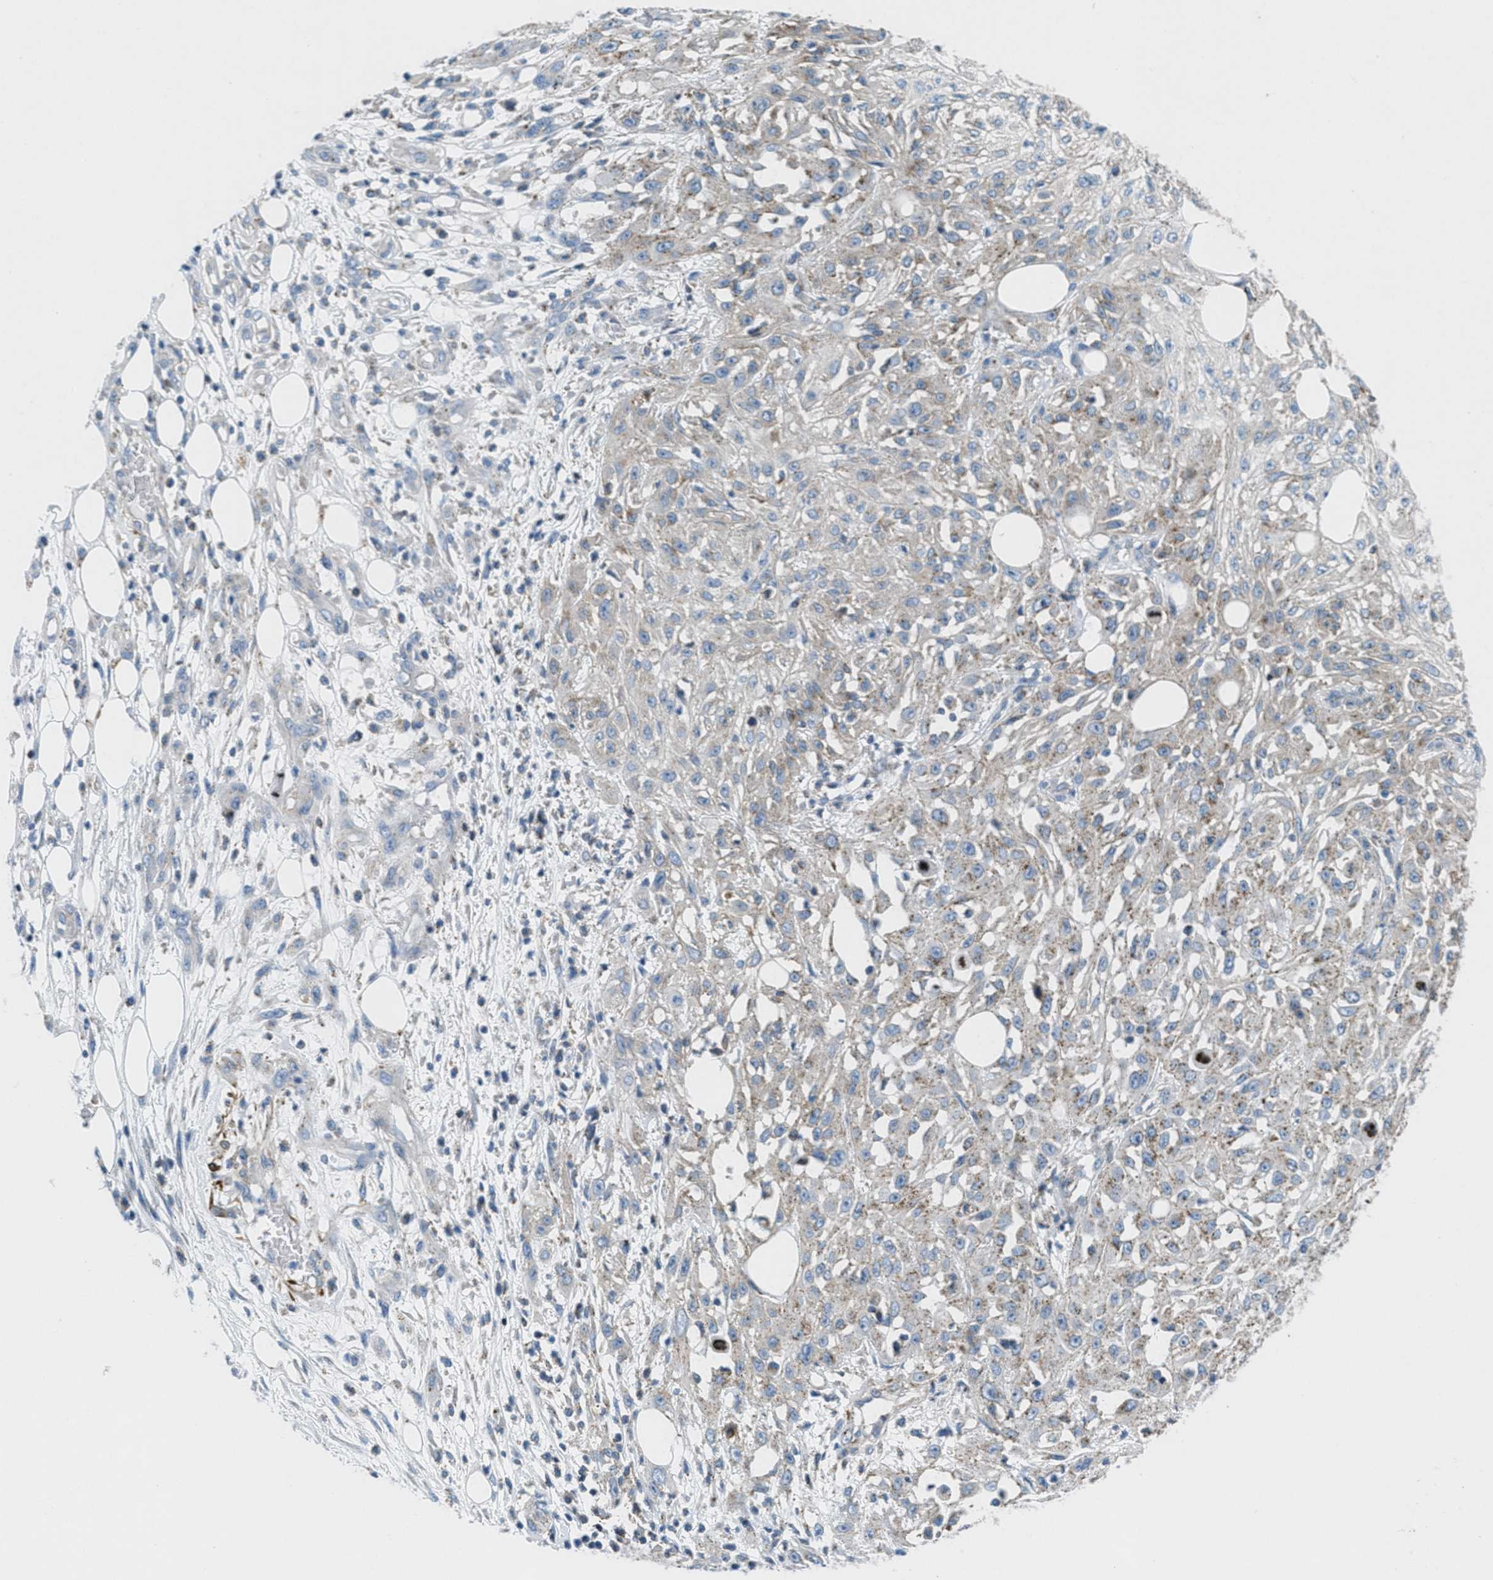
{"staining": {"intensity": "weak", "quantity": "25%-75%", "location": "cytoplasmic/membranous"}, "tissue": "skin cancer", "cell_type": "Tumor cells", "image_type": "cancer", "snomed": [{"axis": "morphology", "description": "Squamous cell carcinoma, NOS"}, {"axis": "morphology", "description": "Squamous cell carcinoma, metastatic, NOS"}, {"axis": "topography", "description": "Skin"}, {"axis": "topography", "description": "Lymph node"}], "caption": "This is a micrograph of immunohistochemistry (IHC) staining of skin cancer (squamous cell carcinoma), which shows weak staining in the cytoplasmic/membranous of tumor cells.", "gene": "MFSD13A", "patient": {"sex": "male", "age": 75}}